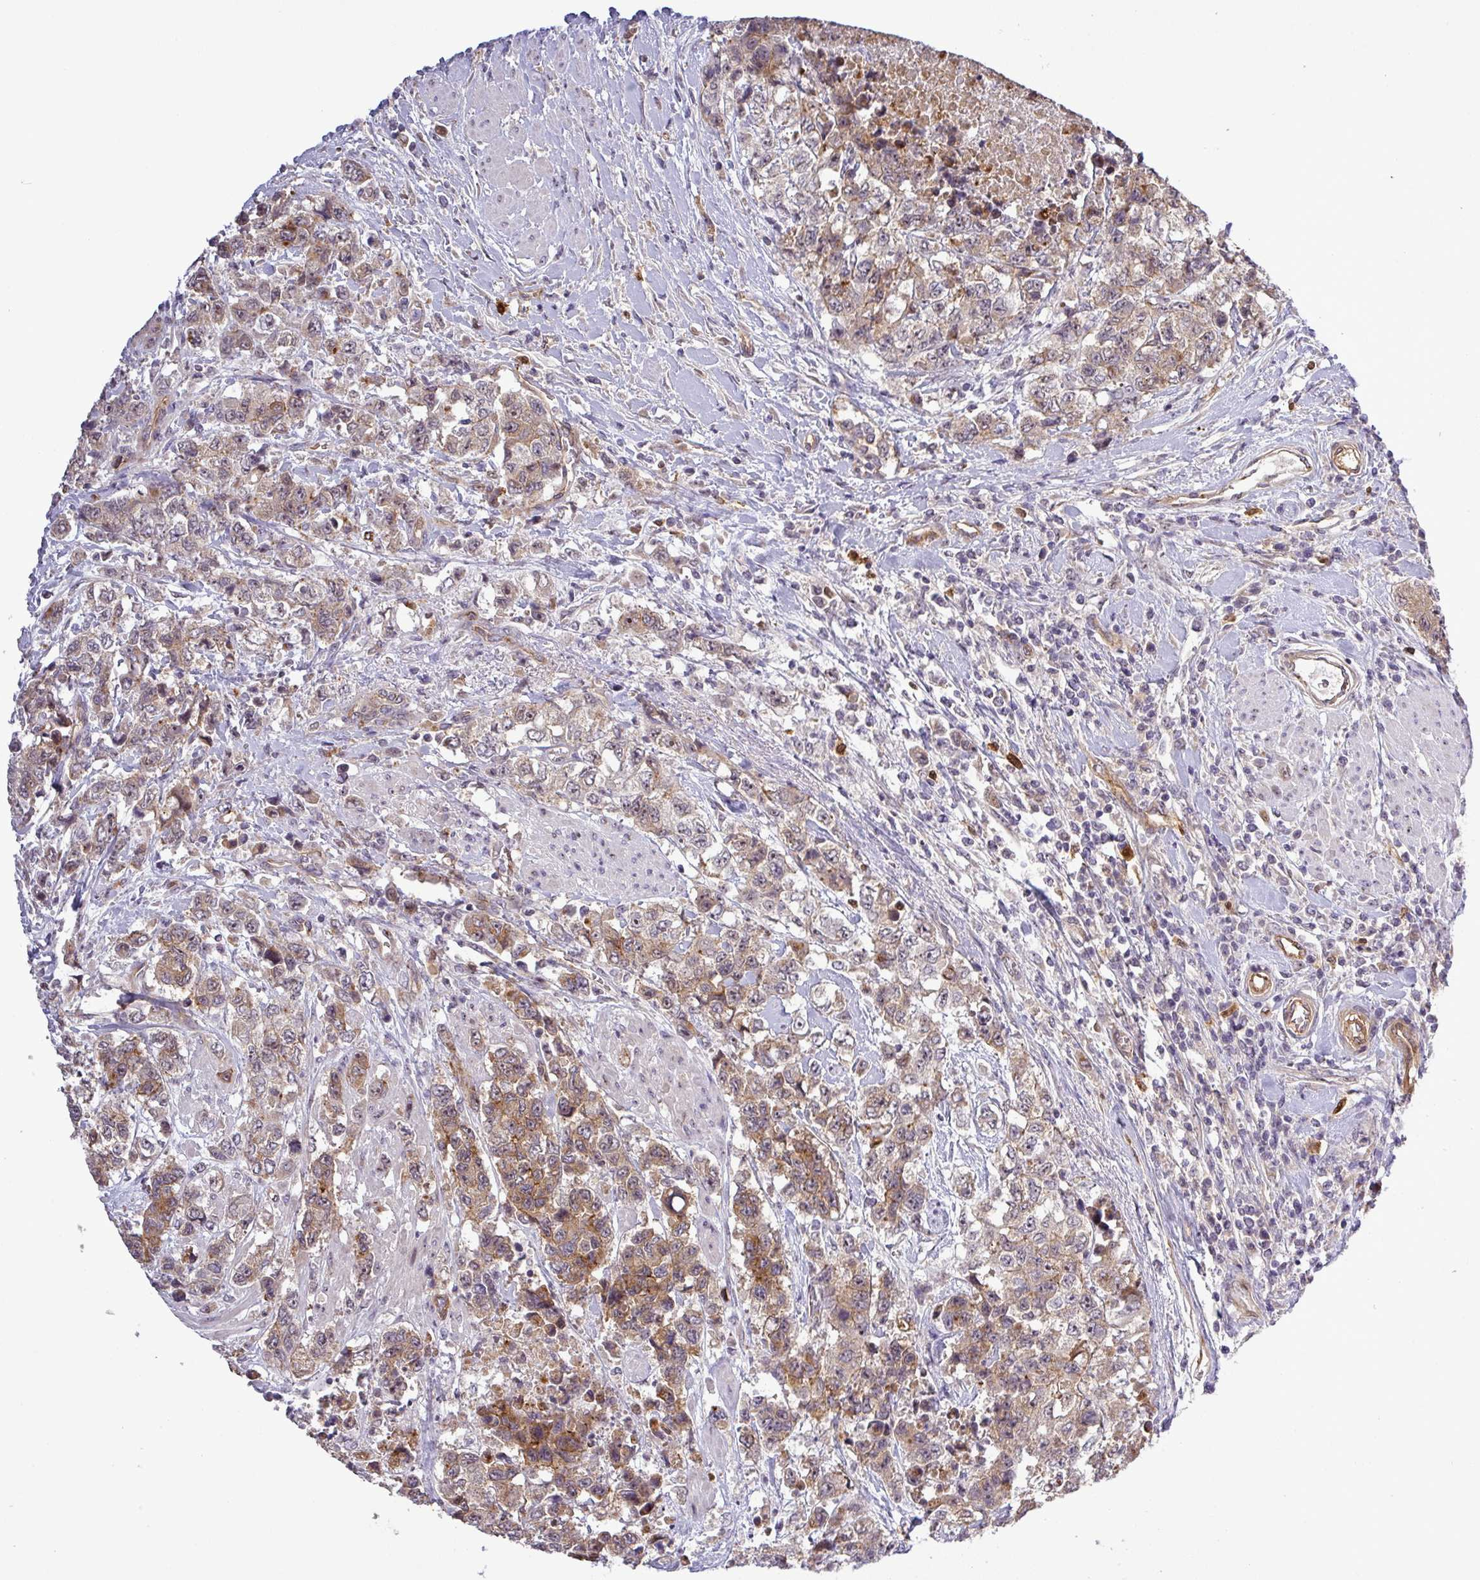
{"staining": {"intensity": "moderate", "quantity": "25%-75%", "location": "cytoplasmic/membranous,nuclear"}, "tissue": "urothelial cancer", "cell_type": "Tumor cells", "image_type": "cancer", "snomed": [{"axis": "morphology", "description": "Urothelial carcinoma, High grade"}, {"axis": "topography", "description": "Urinary bladder"}], "caption": "Immunohistochemical staining of human urothelial cancer shows moderate cytoplasmic/membranous and nuclear protein expression in about 25%-75% of tumor cells. Nuclei are stained in blue.", "gene": "PCDH1", "patient": {"sex": "female", "age": 78}}